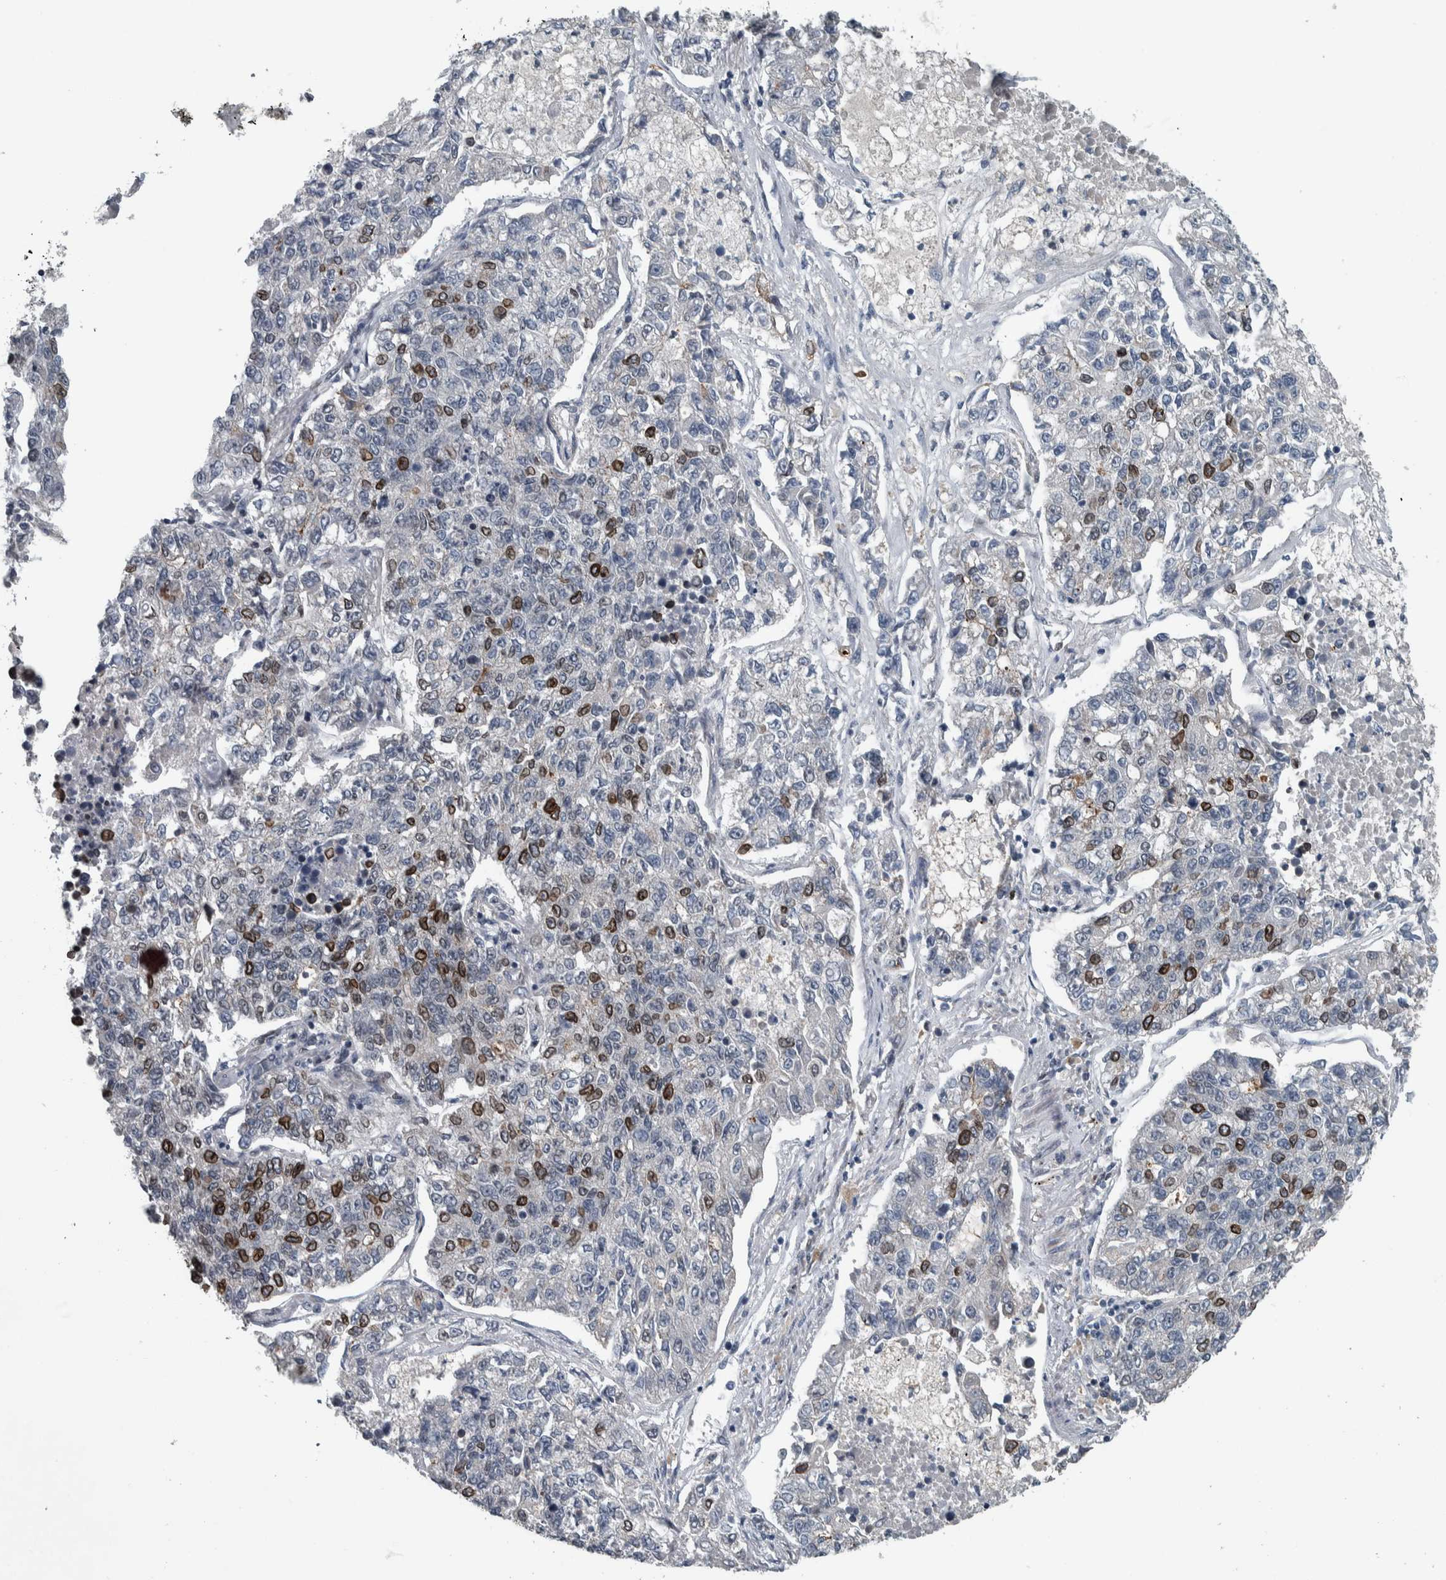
{"staining": {"intensity": "strong", "quantity": "25%-75%", "location": "cytoplasmic/membranous,nuclear"}, "tissue": "lung cancer", "cell_type": "Tumor cells", "image_type": "cancer", "snomed": [{"axis": "morphology", "description": "Adenocarcinoma, NOS"}, {"axis": "topography", "description": "Lung"}], "caption": "Adenocarcinoma (lung) was stained to show a protein in brown. There is high levels of strong cytoplasmic/membranous and nuclear positivity in about 25%-75% of tumor cells.", "gene": "FAM135B", "patient": {"sex": "male", "age": 49}}